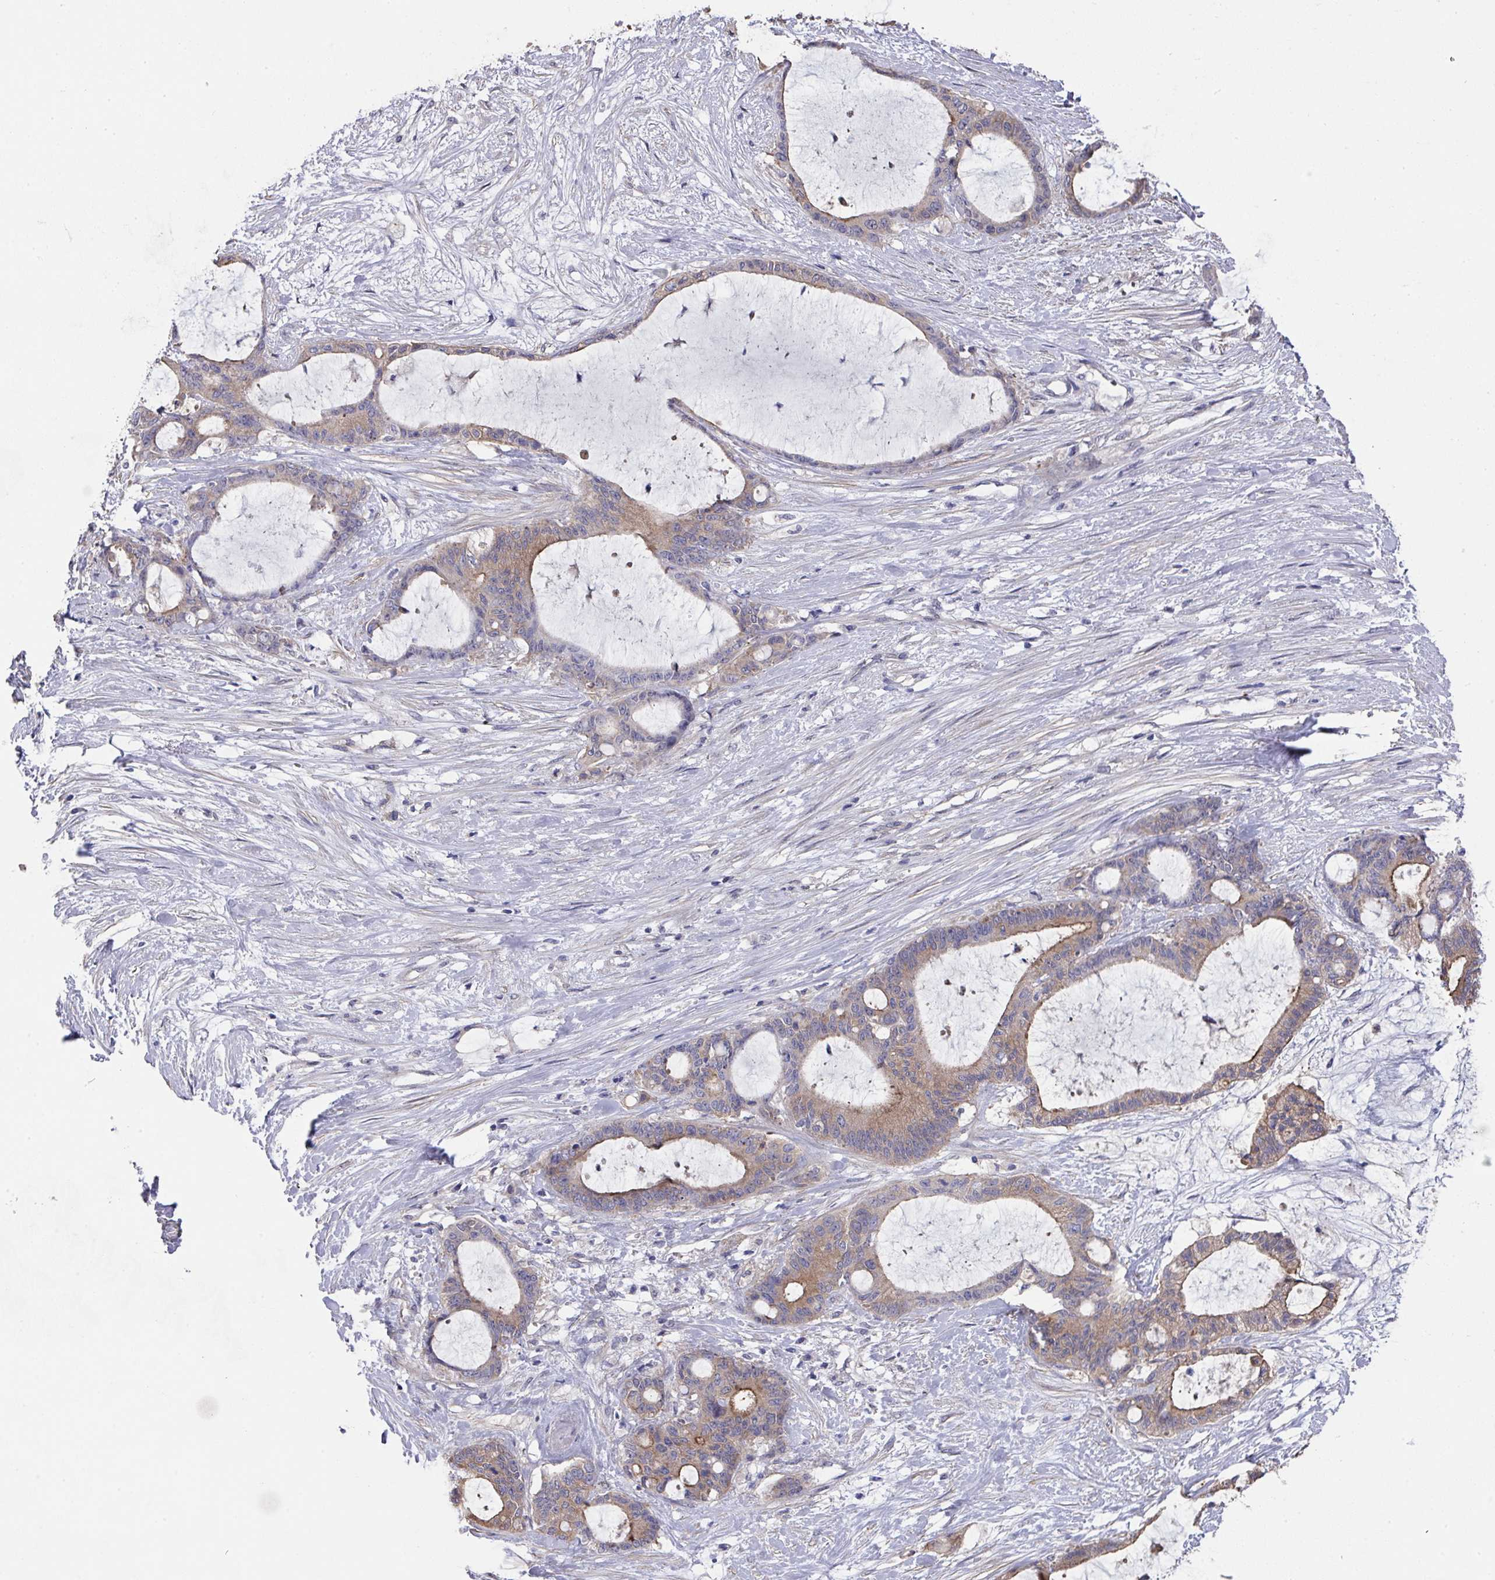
{"staining": {"intensity": "weak", "quantity": "25%-75%", "location": "cytoplasmic/membranous"}, "tissue": "liver cancer", "cell_type": "Tumor cells", "image_type": "cancer", "snomed": [{"axis": "morphology", "description": "Normal tissue, NOS"}, {"axis": "morphology", "description": "Cholangiocarcinoma"}, {"axis": "topography", "description": "Liver"}, {"axis": "topography", "description": "Peripheral nerve tissue"}], "caption": "Liver cancer tissue displays weak cytoplasmic/membranous positivity in about 25%-75% of tumor cells, visualized by immunohistochemistry. The protein of interest is shown in brown color, while the nuclei are stained blue.", "gene": "PRR5", "patient": {"sex": "female", "age": 73}}